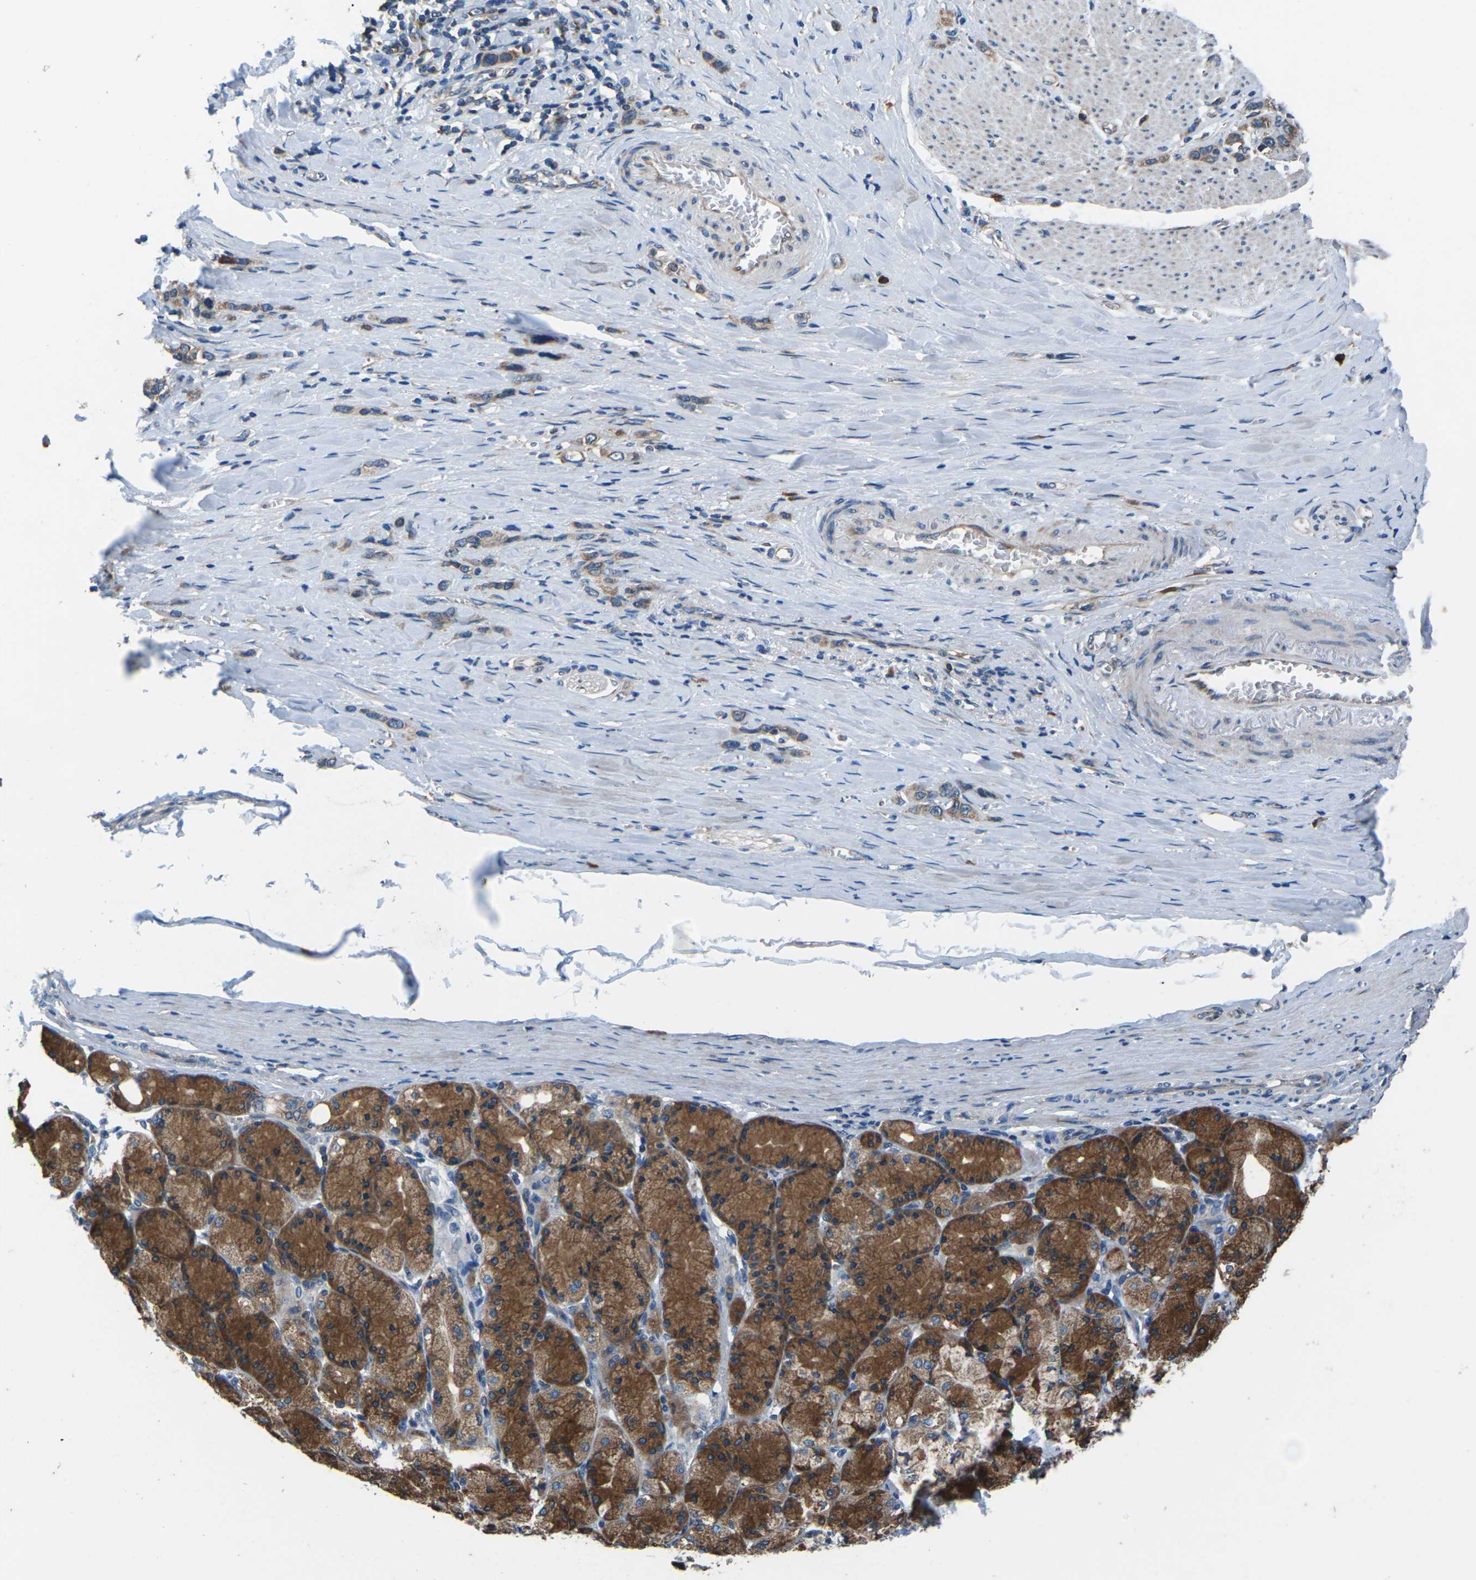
{"staining": {"intensity": "moderate", "quantity": ">75%", "location": "cytoplasmic/membranous"}, "tissue": "stomach cancer", "cell_type": "Tumor cells", "image_type": "cancer", "snomed": [{"axis": "morphology", "description": "Normal tissue, NOS"}, {"axis": "morphology", "description": "Adenocarcinoma, NOS"}, {"axis": "morphology", "description": "Adenocarcinoma, High grade"}, {"axis": "topography", "description": "Stomach, upper"}, {"axis": "topography", "description": "Stomach"}], "caption": "Immunohistochemistry (IHC) image of adenocarcinoma (high-grade) (stomach) stained for a protein (brown), which displays medium levels of moderate cytoplasmic/membranous staining in approximately >75% of tumor cells.", "gene": "GABRP", "patient": {"sex": "female", "age": 65}}